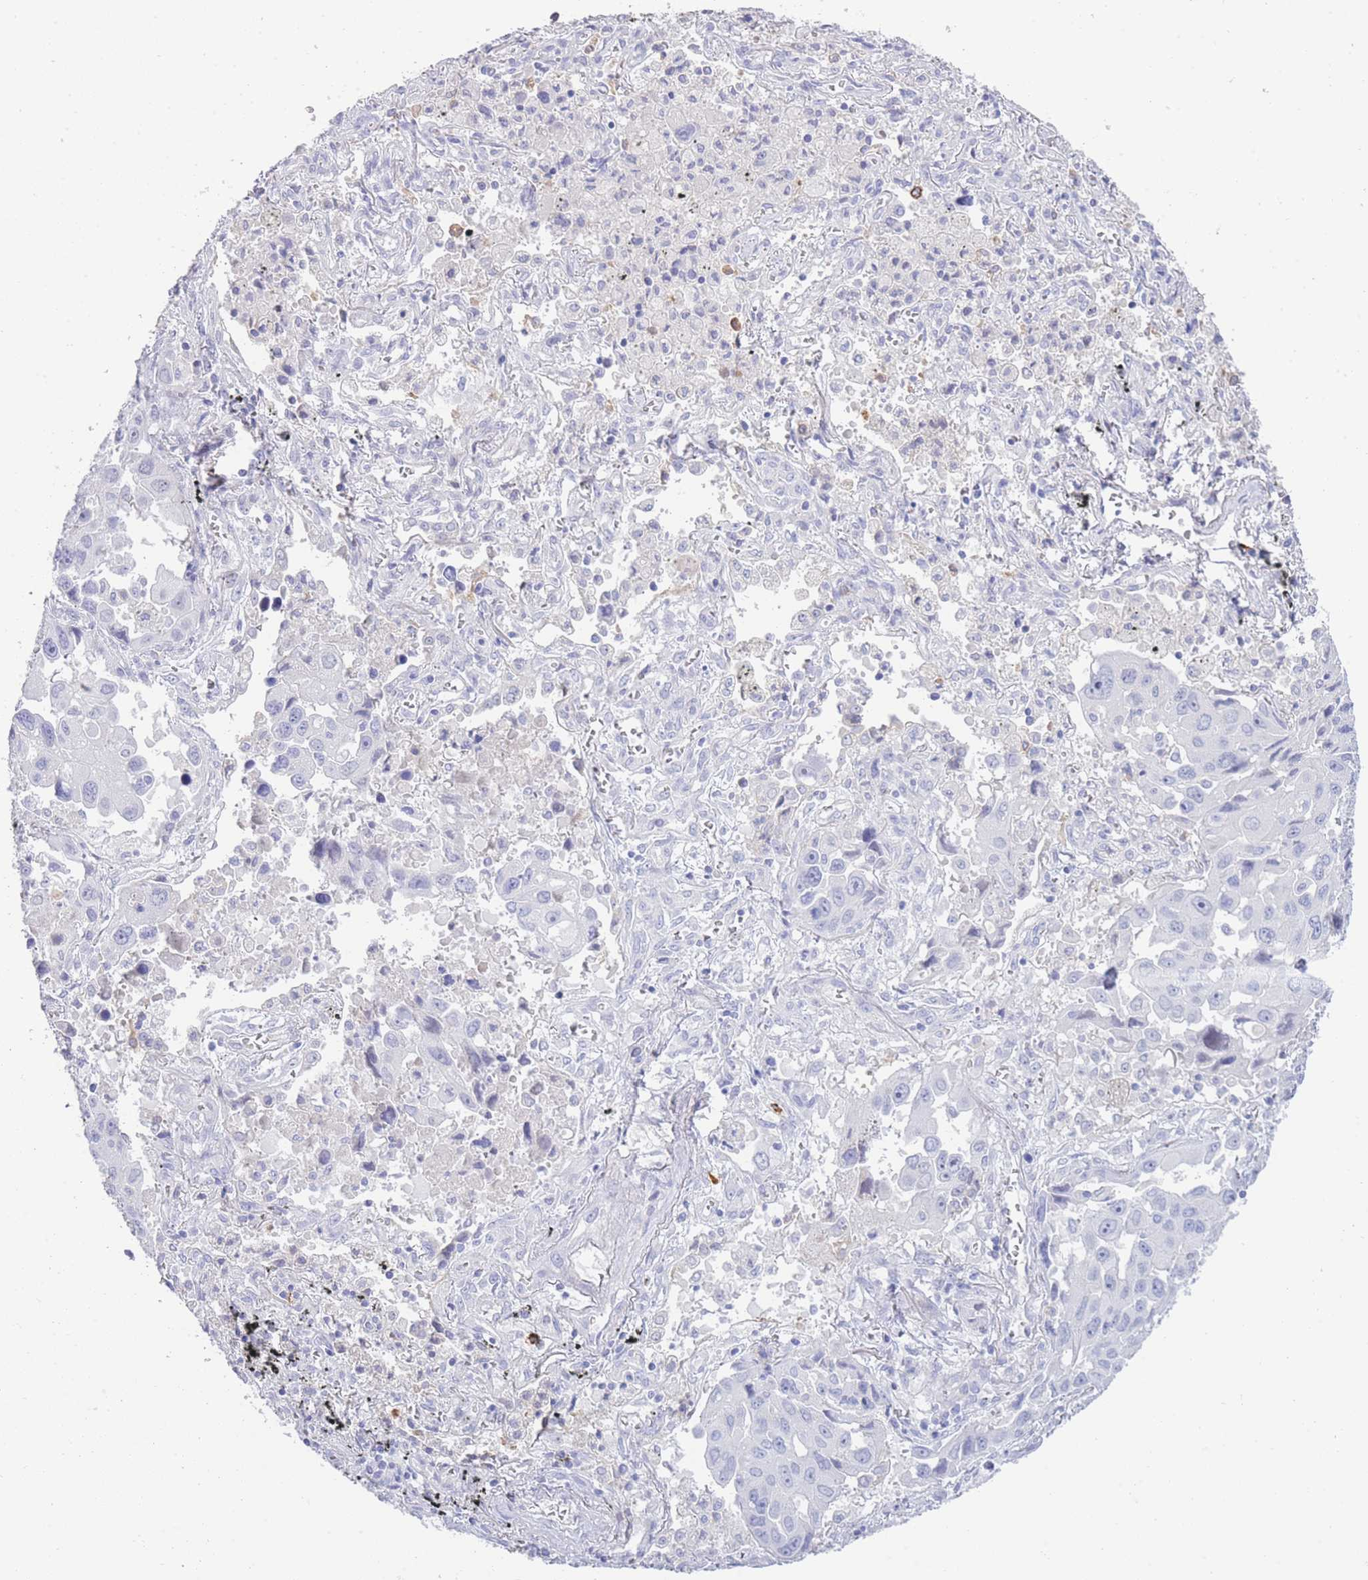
{"staining": {"intensity": "negative", "quantity": "none", "location": "none"}, "tissue": "lung cancer", "cell_type": "Tumor cells", "image_type": "cancer", "snomed": [{"axis": "morphology", "description": "Adenocarcinoma, NOS"}, {"axis": "topography", "description": "Lung"}], "caption": "The IHC histopathology image has no significant expression in tumor cells of lung adenocarcinoma tissue. Nuclei are stained in blue.", "gene": "LRRC37A", "patient": {"sex": "male", "age": 66}}